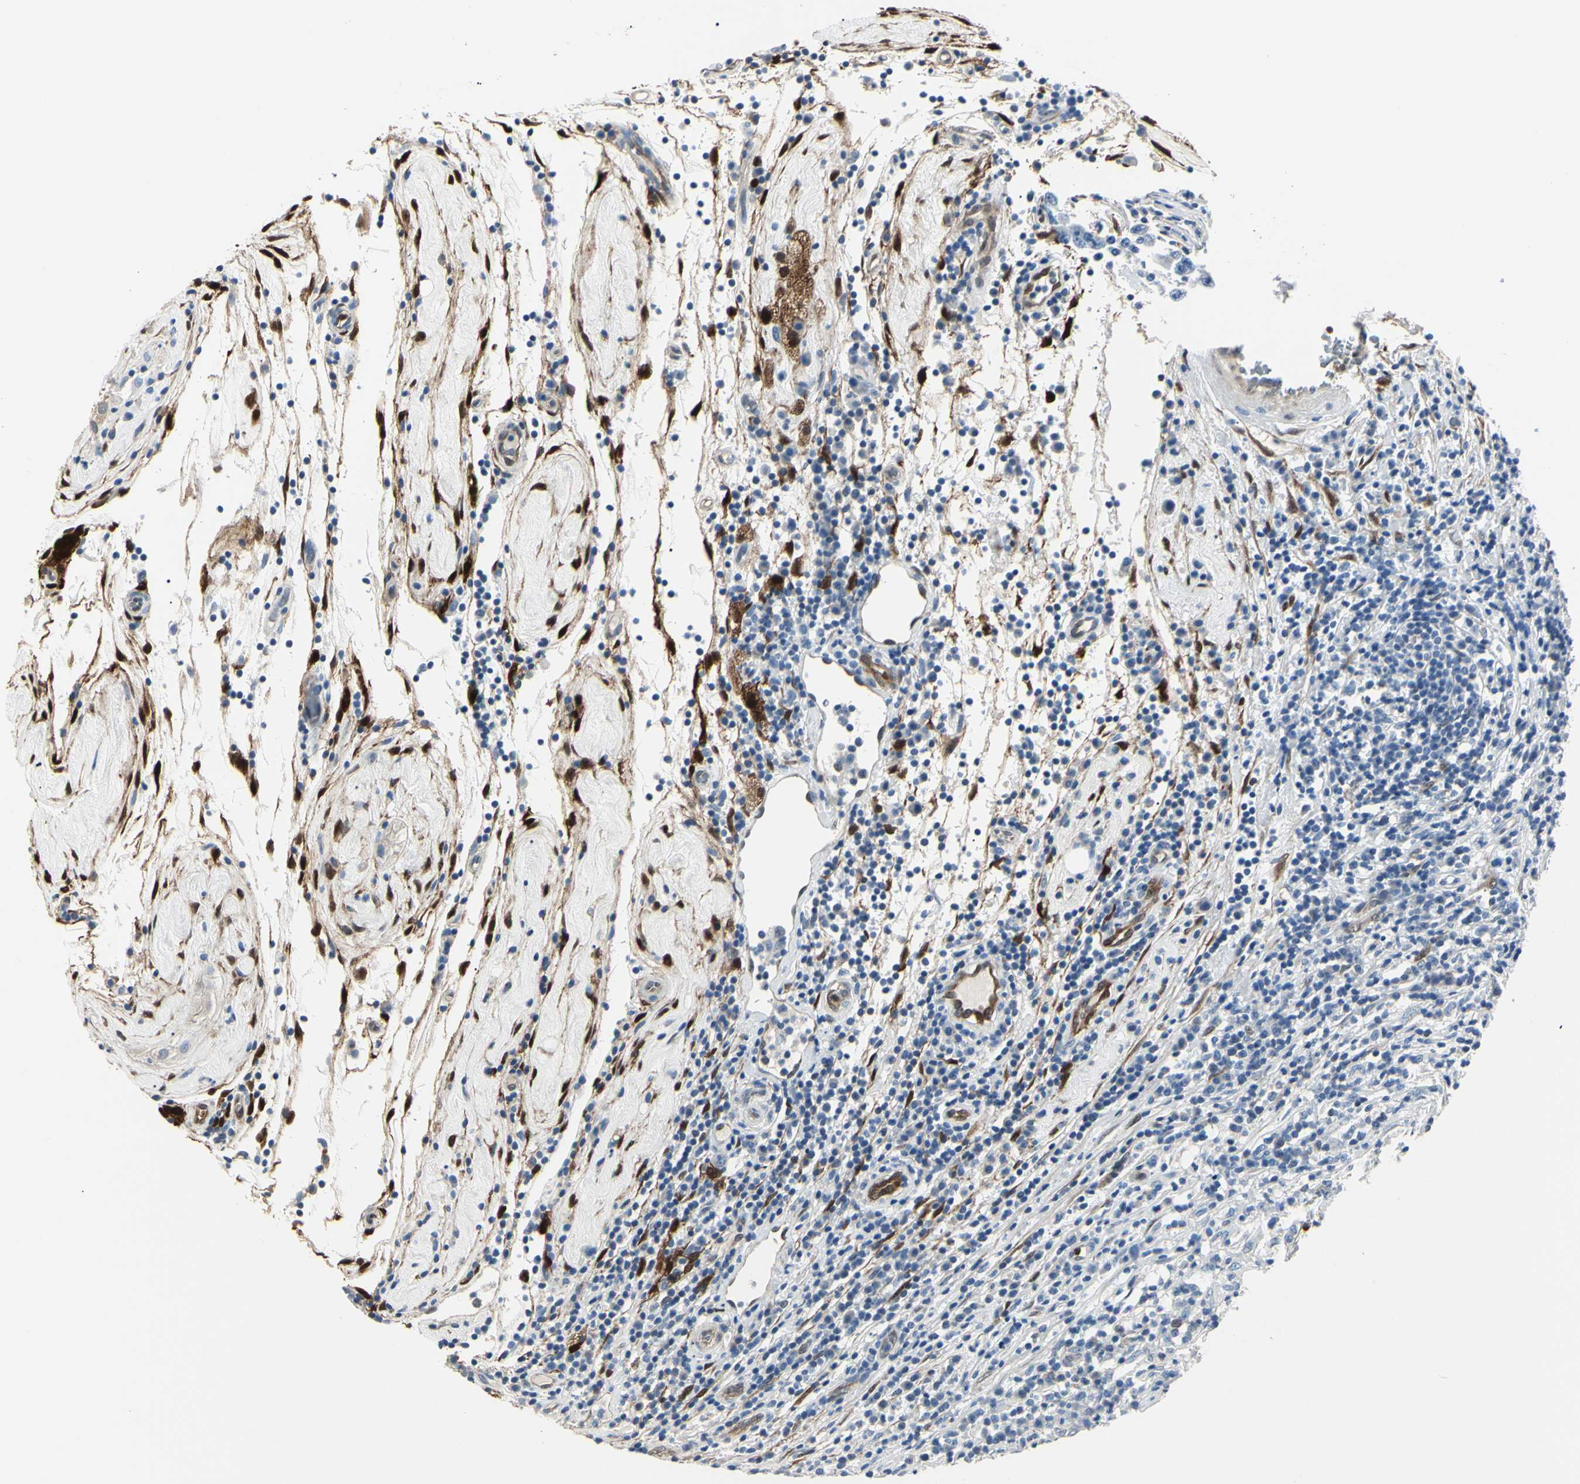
{"staining": {"intensity": "negative", "quantity": "none", "location": "none"}, "tissue": "testis cancer", "cell_type": "Tumor cells", "image_type": "cancer", "snomed": [{"axis": "morphology", "description": "Seminoma, NOS"}, {"axis": "topography", "description": "Testis"}], "caption": "Seminoma (testis) was stained to show a protein in brown. There is no significant positivity in tumor cells.", "gene": "AKR1C3", "patient": {"sex": "male", "age": 43}}